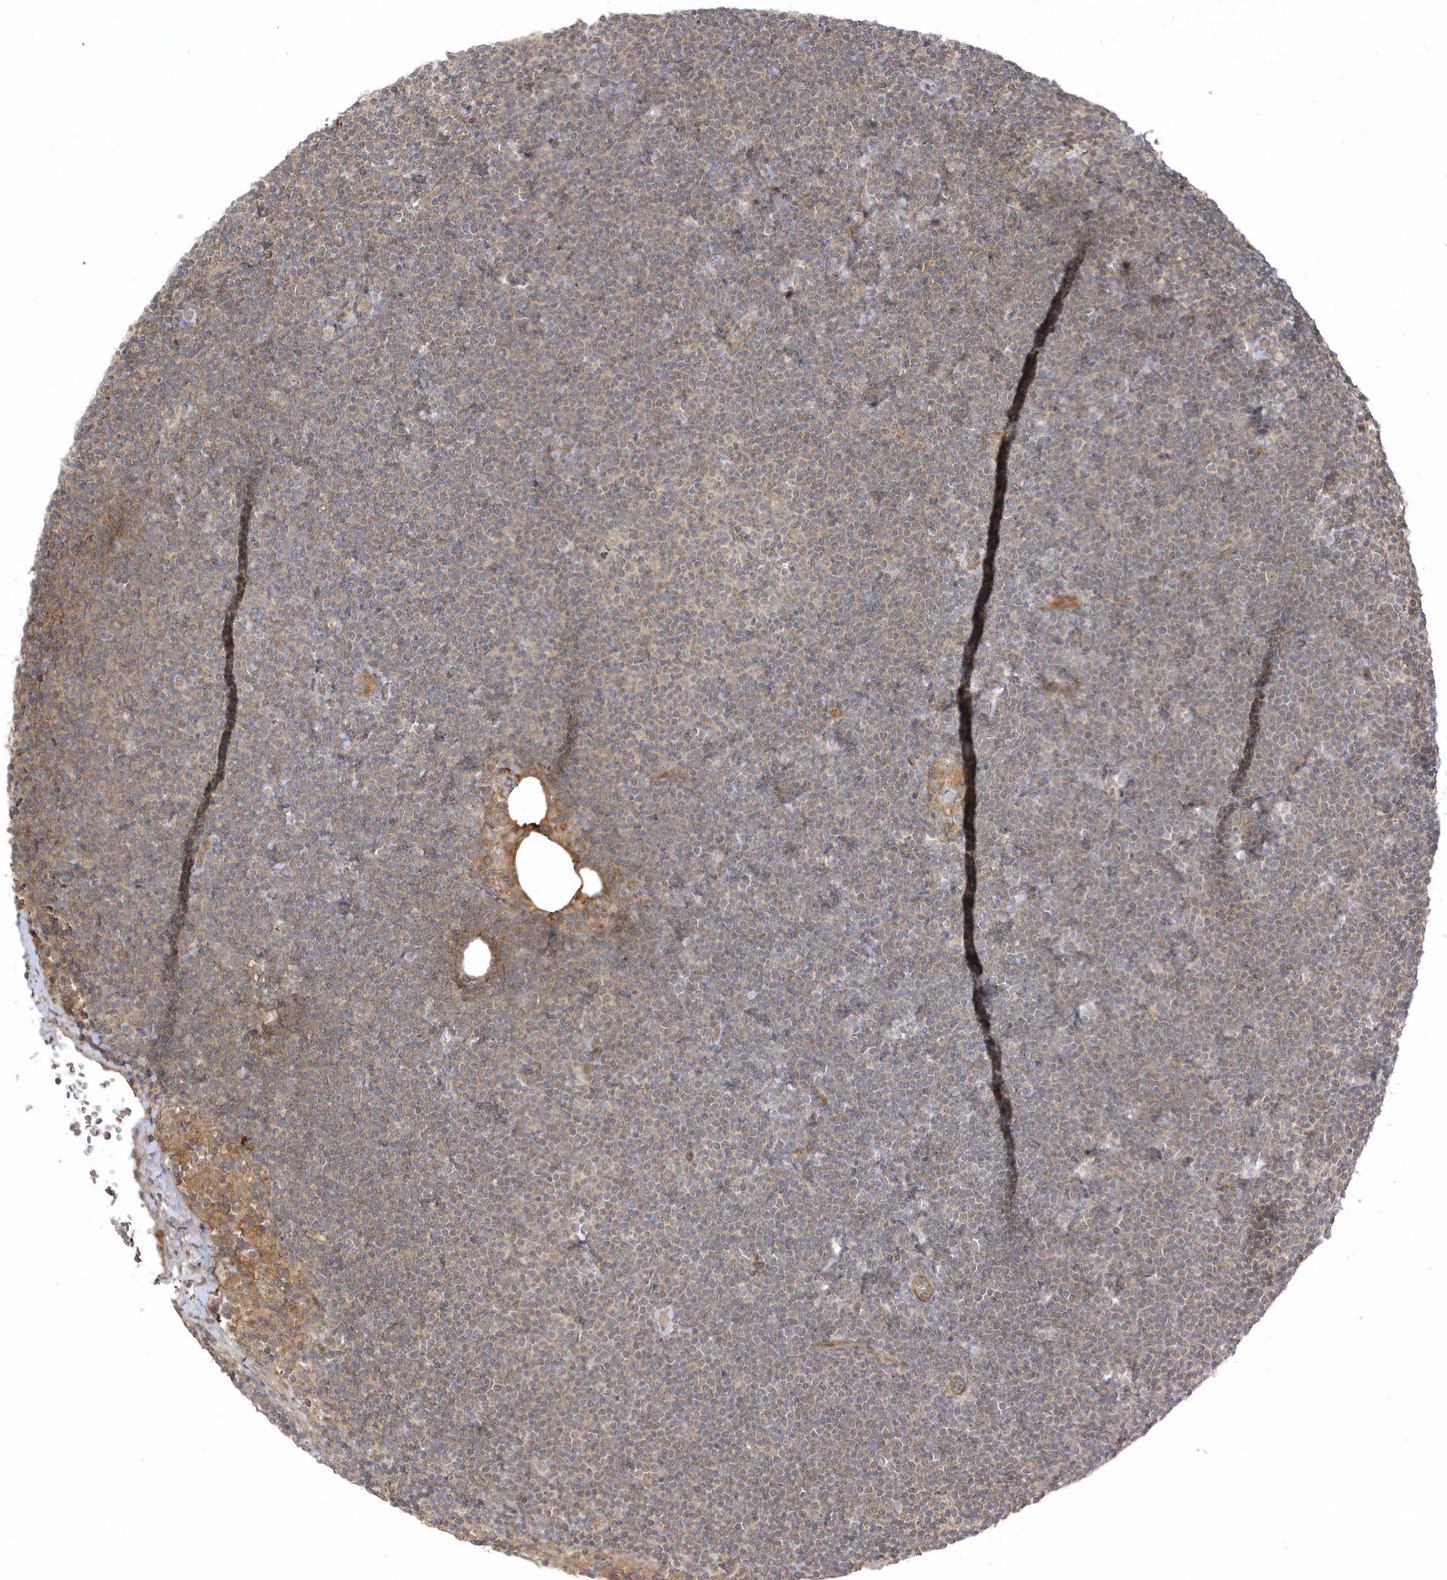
{"staining": {"intensity": "weak", "quantity": "25%-75%", "location": "cytoplasmic/membranous"}, "tissue": "lymphoma", "cell_type": "Tumor cells", "image_type": "cancer", "snomed": [{"axis": "morphology", "description": "Malignant lymphoma, non-Hodgkin's type, Low grade"}, {"axis": "topography", "description": "Lymph node"}], "caption": "Immunohistochemistry (DAB) staining of lymphoma shows weak cytoplasmic/membranous protein positivity in approximately 25%-75% of tumor cells. (DAB IHC with brightfield microscopy, high magnification).", "gene": "FAM83C", "patient": {"sex": "female", "age": 53}}